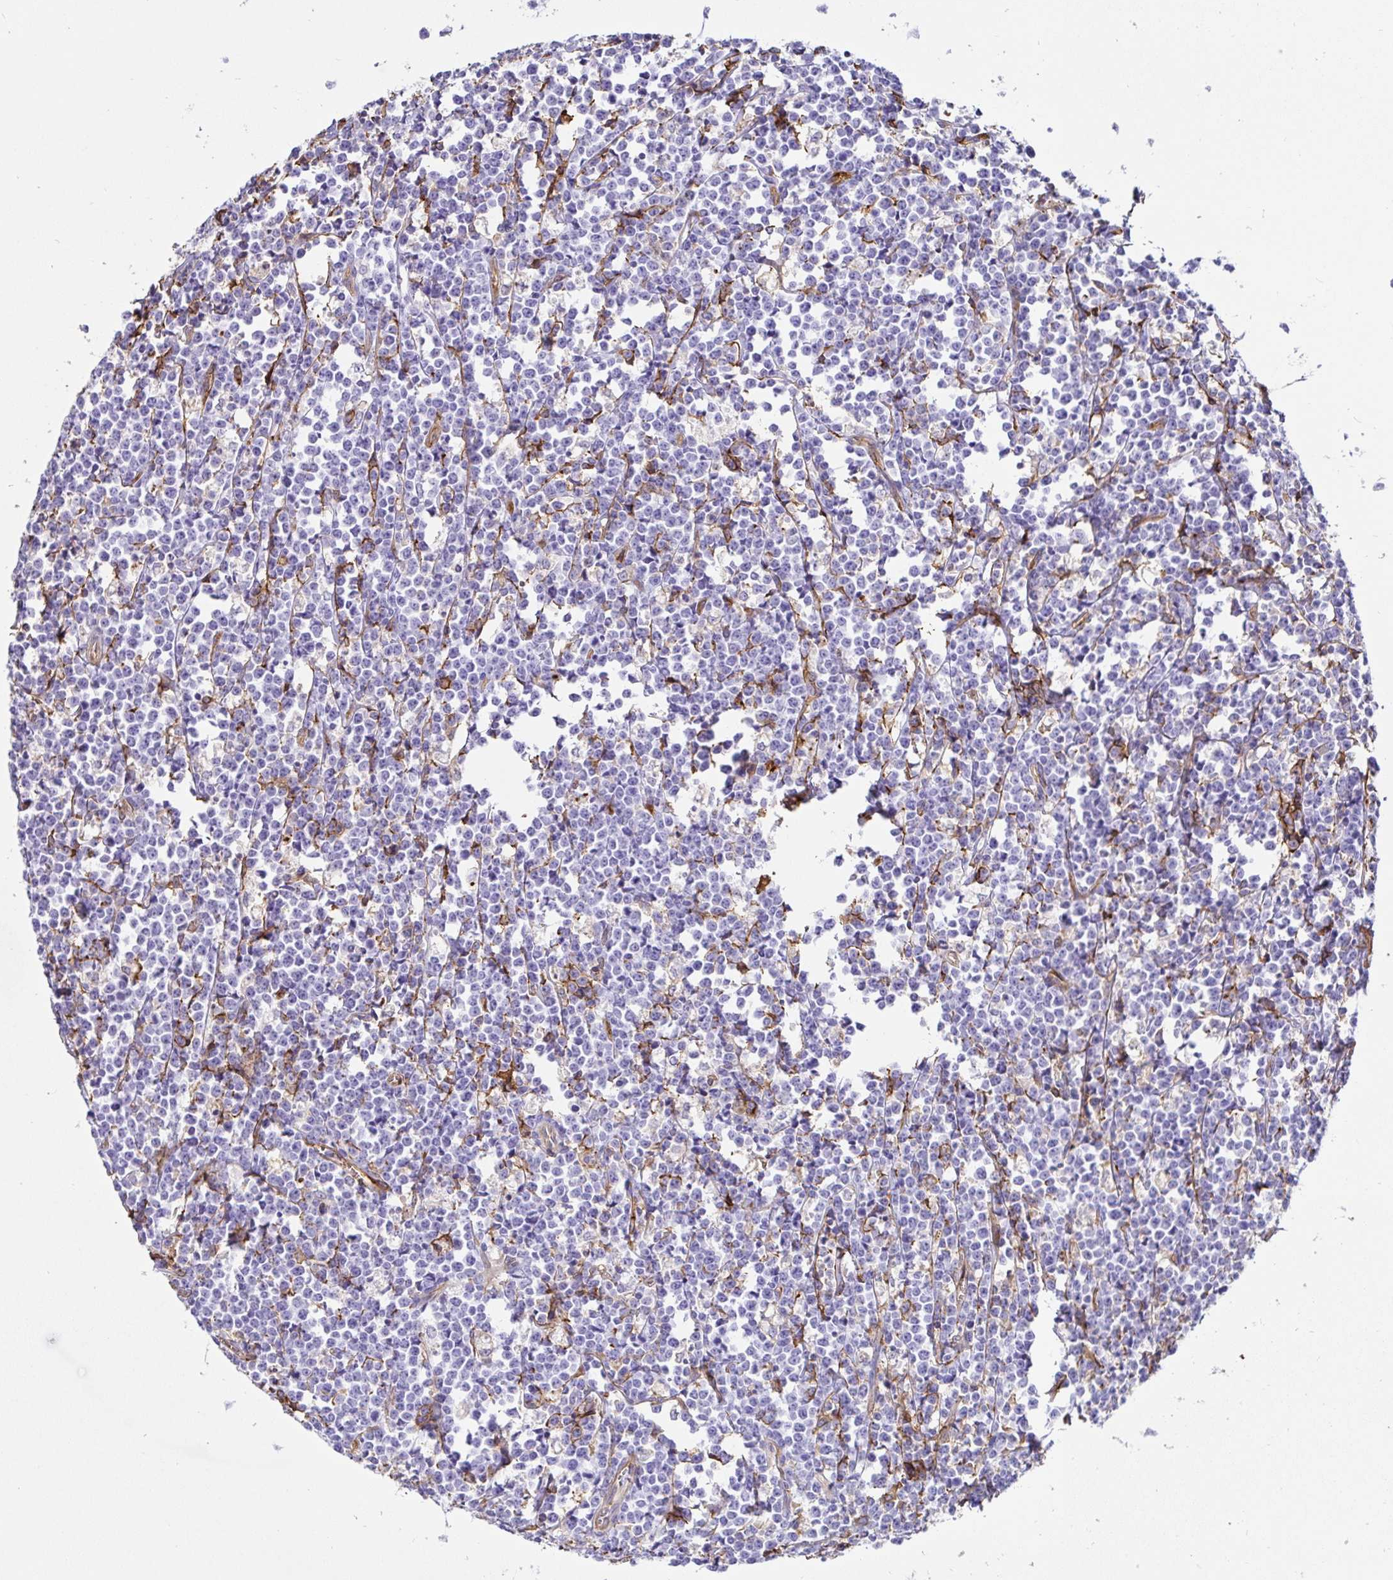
{"staining": {"intensity": "negative", "quantity": "none", "location": "none"}, "tissue": "lymphoma", "cell_type": "Tumor cells", "image_type": "cancer", "snomed": [{"axis": "morphology", "description": "Malignant lymphoma, non-Hodgkin's type, High grade"}, {"axis": "topography", "description": "Small intestine"}], "caption": "This is a histopathology image of immunohistochemistry (IHC) staining of lymphoma, which shows no expression in tumor cells.", "gene": "ANXA2", "patient": {"sex": "female", "age": 56}}